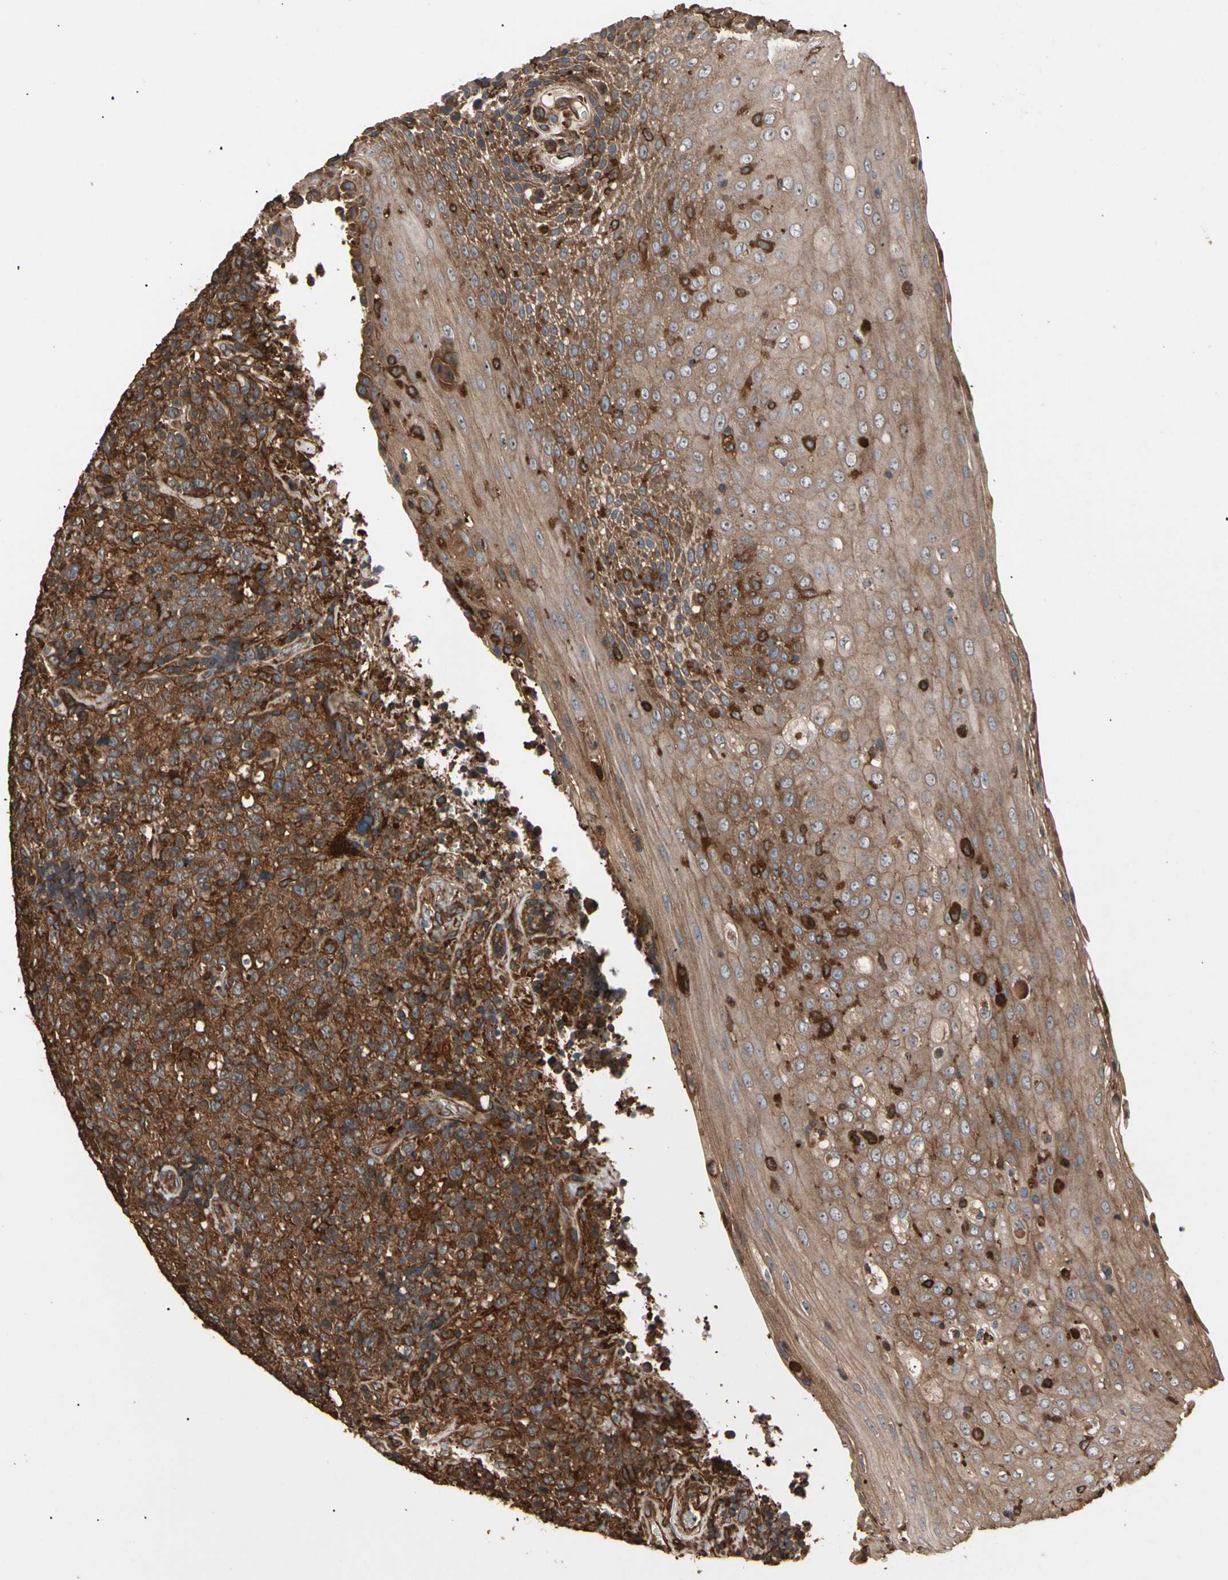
{"staining": {"intensity": "strong", "quantity": ">75%", "location": "cytoplasmic/membranous"}, "tissue": "lymphoma", "cell_type": "Tumor cells", "image_type": "cancer", "snomed": [{"axis": "morphology", "description": "Malignant lymphoma, non-Hodgkin's type, High grade"}, {"axis": "topography", "description": "Tonsil"}], "caption": "Tumor cells demonstrate high levels of strong cytoplasmic/membranous positivity in approximately >75% of cells in lymphoma.", "gene": "AGBL2", "patient": {"sex": "female", "age": 36}}